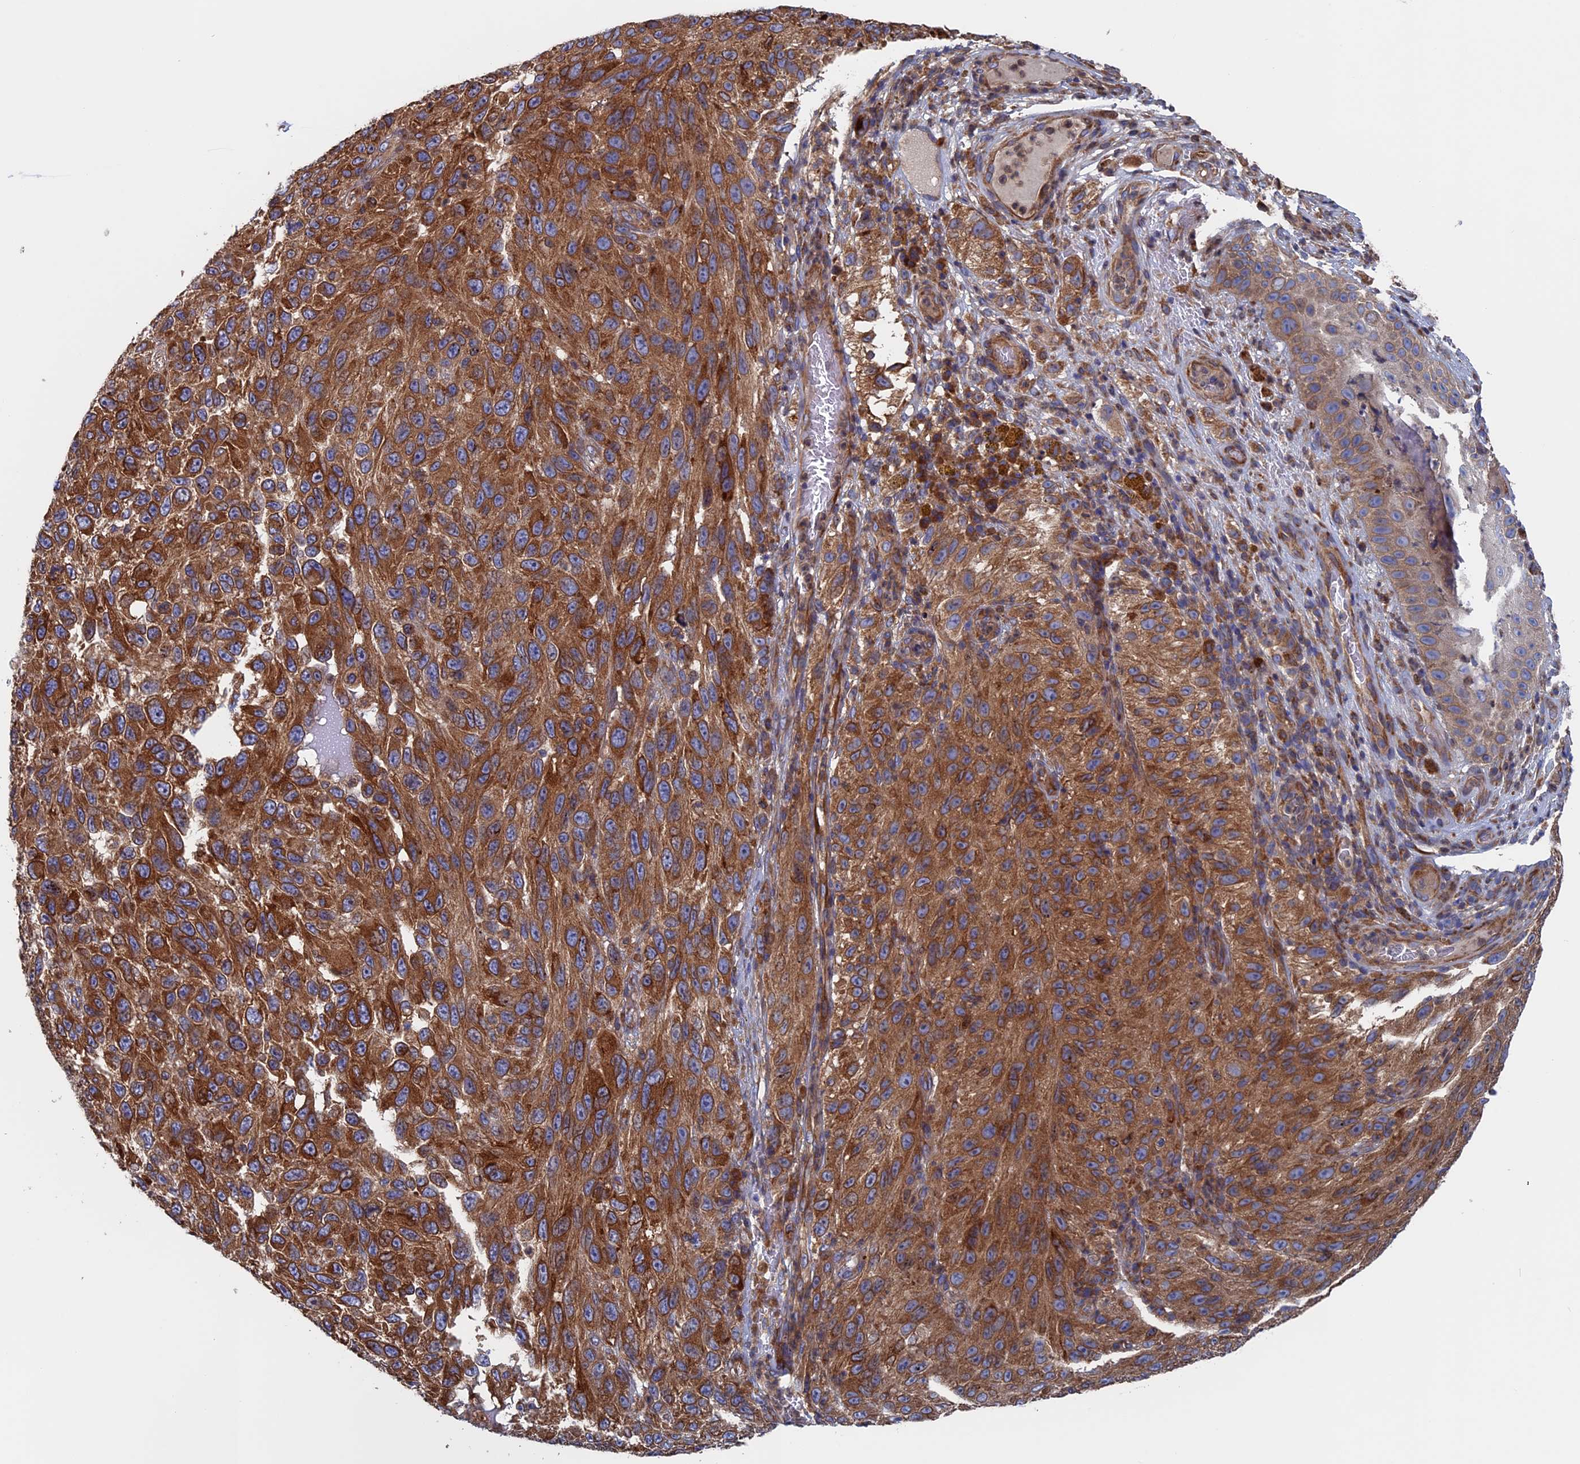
{"staining": {"intensity": "strong", "quantity": ">75%", "location": "cytoplasmic/membranous"}, "tissue": "melanoma", "cell_type": "Tumor cells", "image_type": "cancer", "snomed": [{"axis": "morphology", "description": "Malignant melanoma, NOS"}, {"axis": "topography", "description": "Skin"}], "caption": "Human melanoma stained with a protein marker reveals strong staining in tumor cells.", "gene": "DNAJC3", "patient": {"sex": "female", "age": 96}}